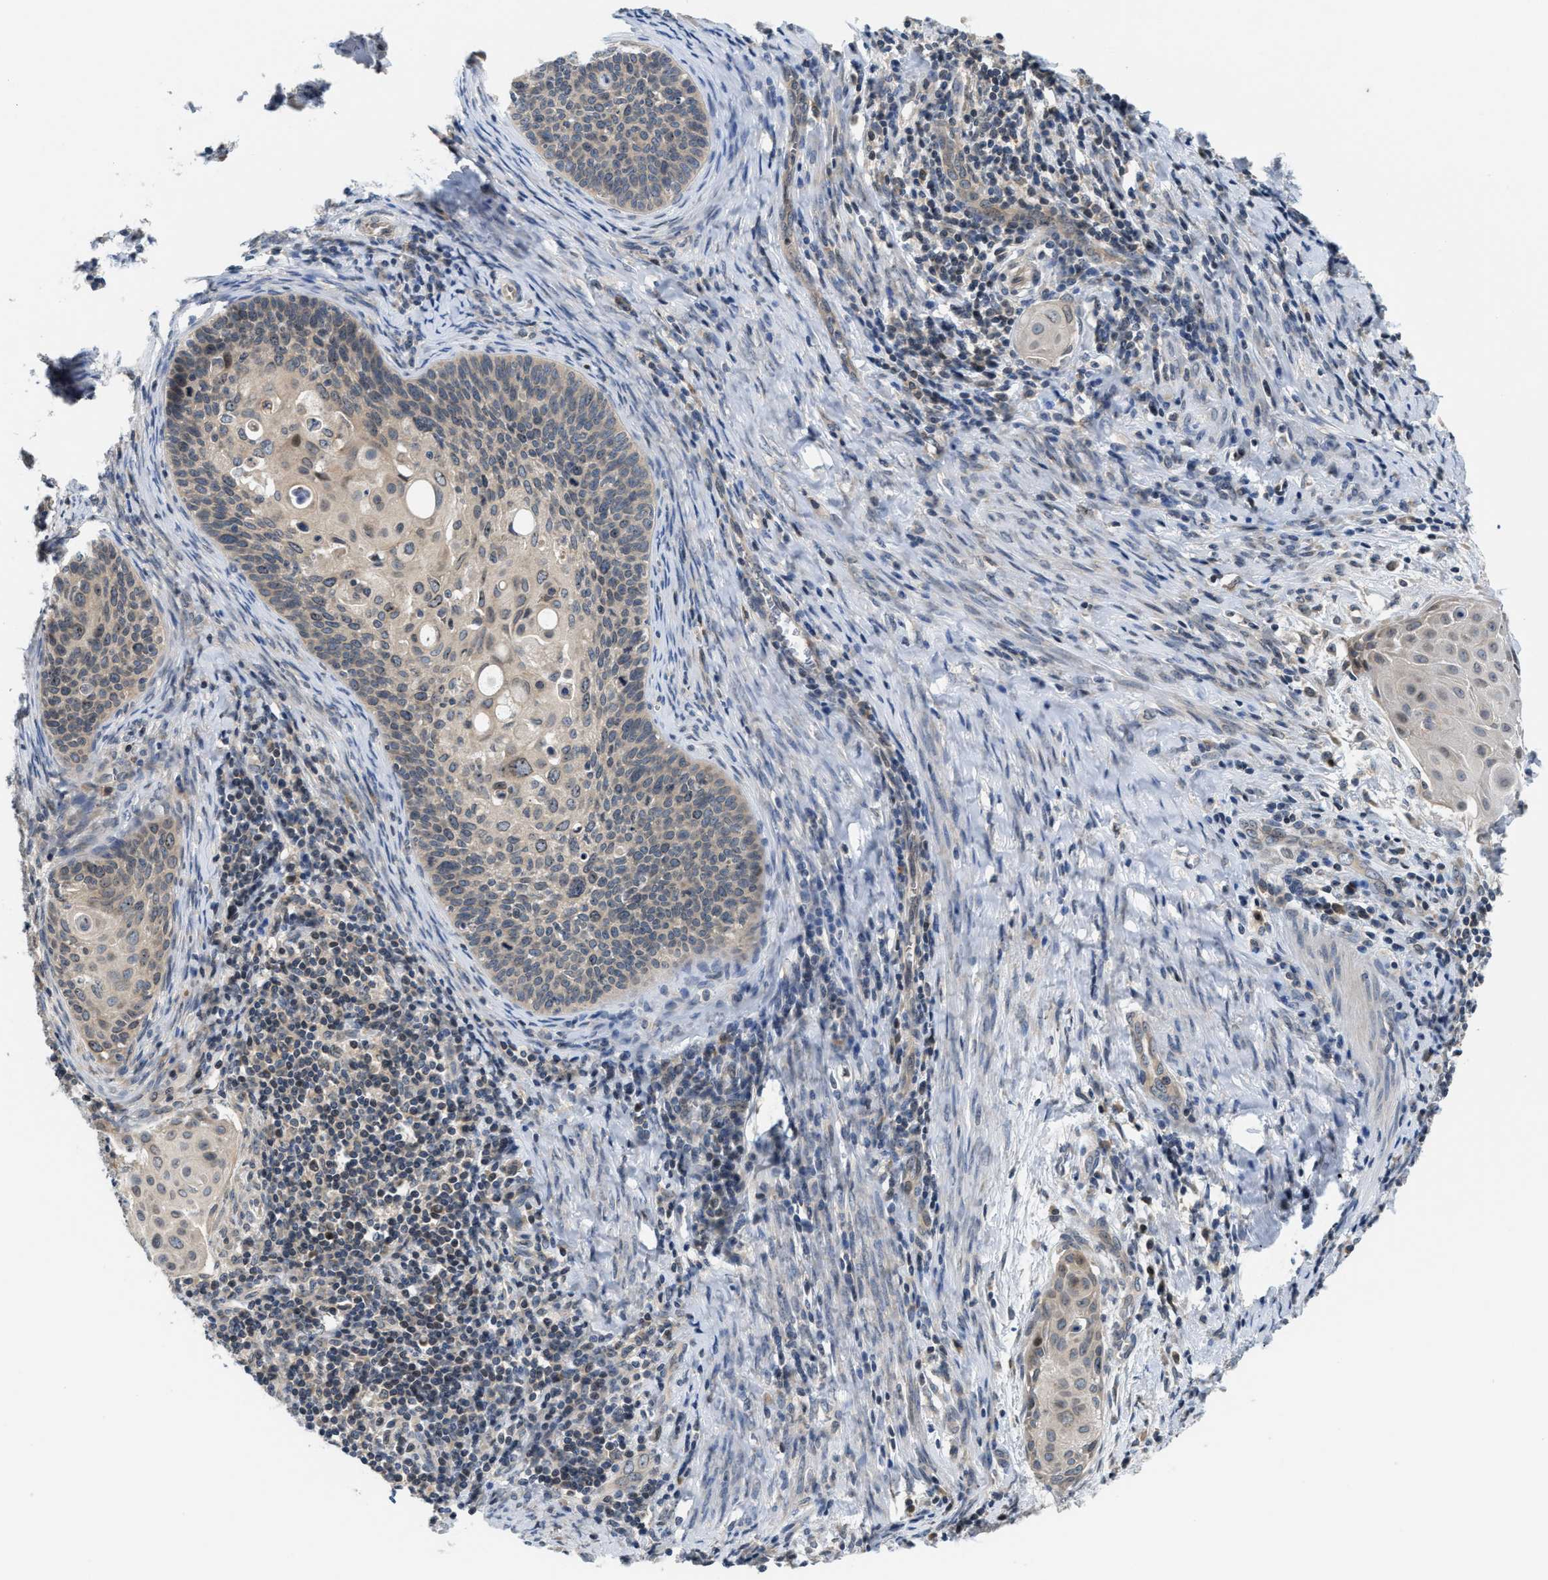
{"staining": {"intensity": "weak", "quantity": "25%-75%", "location": "cytoplasmic/membranous"}, "tissue": "cervical cancer", "cell_type": "Tumor cells", "image_type": "cancer", "snomed": [{"axis": "morphology", "description": "Squamous cell carcinoma, NOS"}, {"axis": "topography", "description": "Cervix"}], "caption": "Tumor cells show low levels of weak cytoplasmic/membranous expression in approximately 25%-75% of cells in human squamous cell carcinoma (cervical).", "gene": "RAB29", "patient": {"sex": "female", "age": 33}}